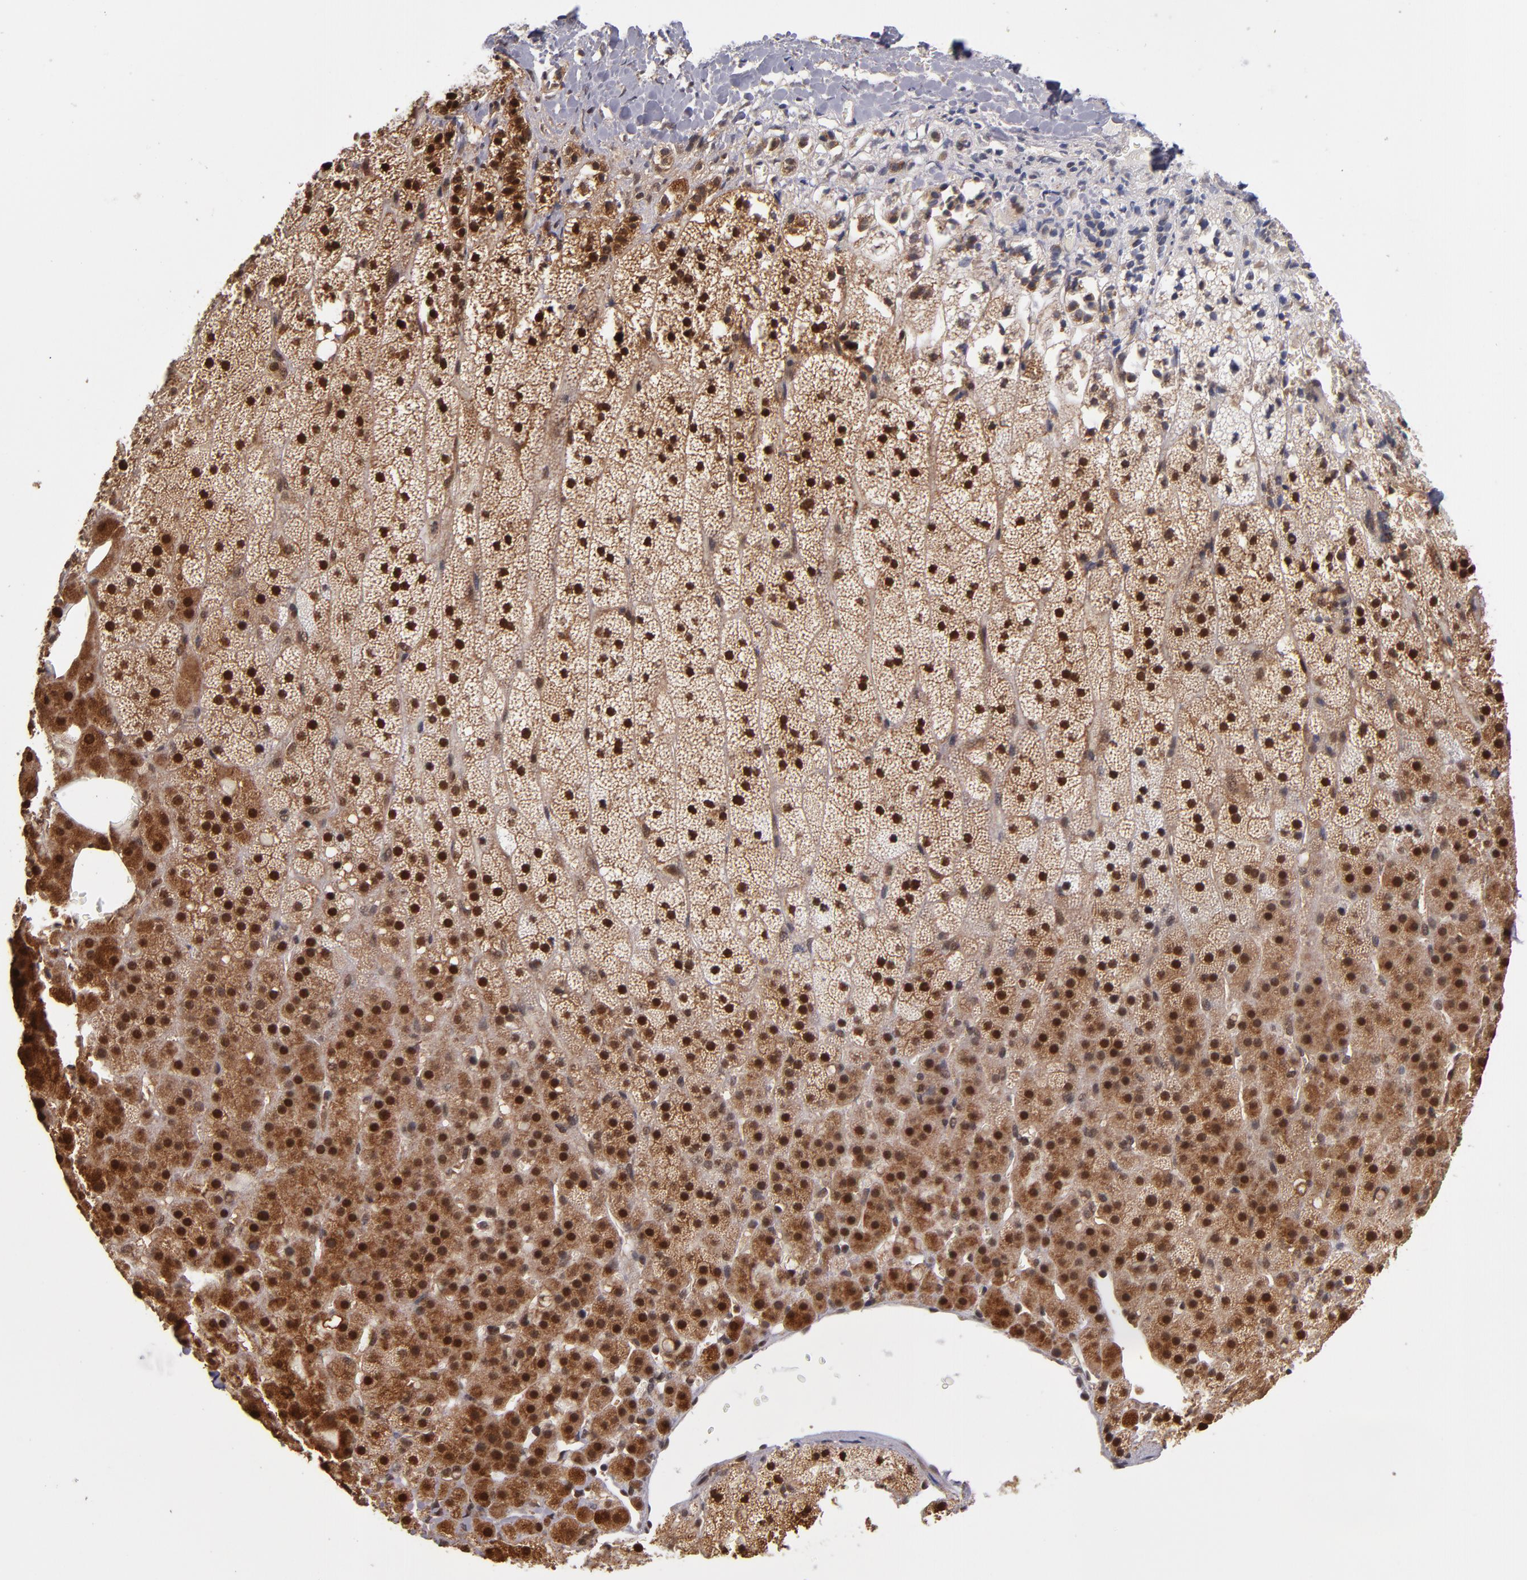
{"staining": {"intensity": "strong", "quantity": ">75%", "location": "cytoplasmic/membranous,nuclear"}, "tissue": "adrenal gland", "cell_type": "Glandular cells", "image_type": "normal", "snomed": [{"axis": "morphology", "description": "Normal tissue, NOS"}, {"axis": "topography", "description": "Adrenal gland"}], "caption": "A brown stain shows strong cytoplasmic/membranous,nuclear positivity of a protein in glandular cells of normal human adrenal gland.", "gene": "CUL5", "patient": {"sex": "male", "age": 35}}